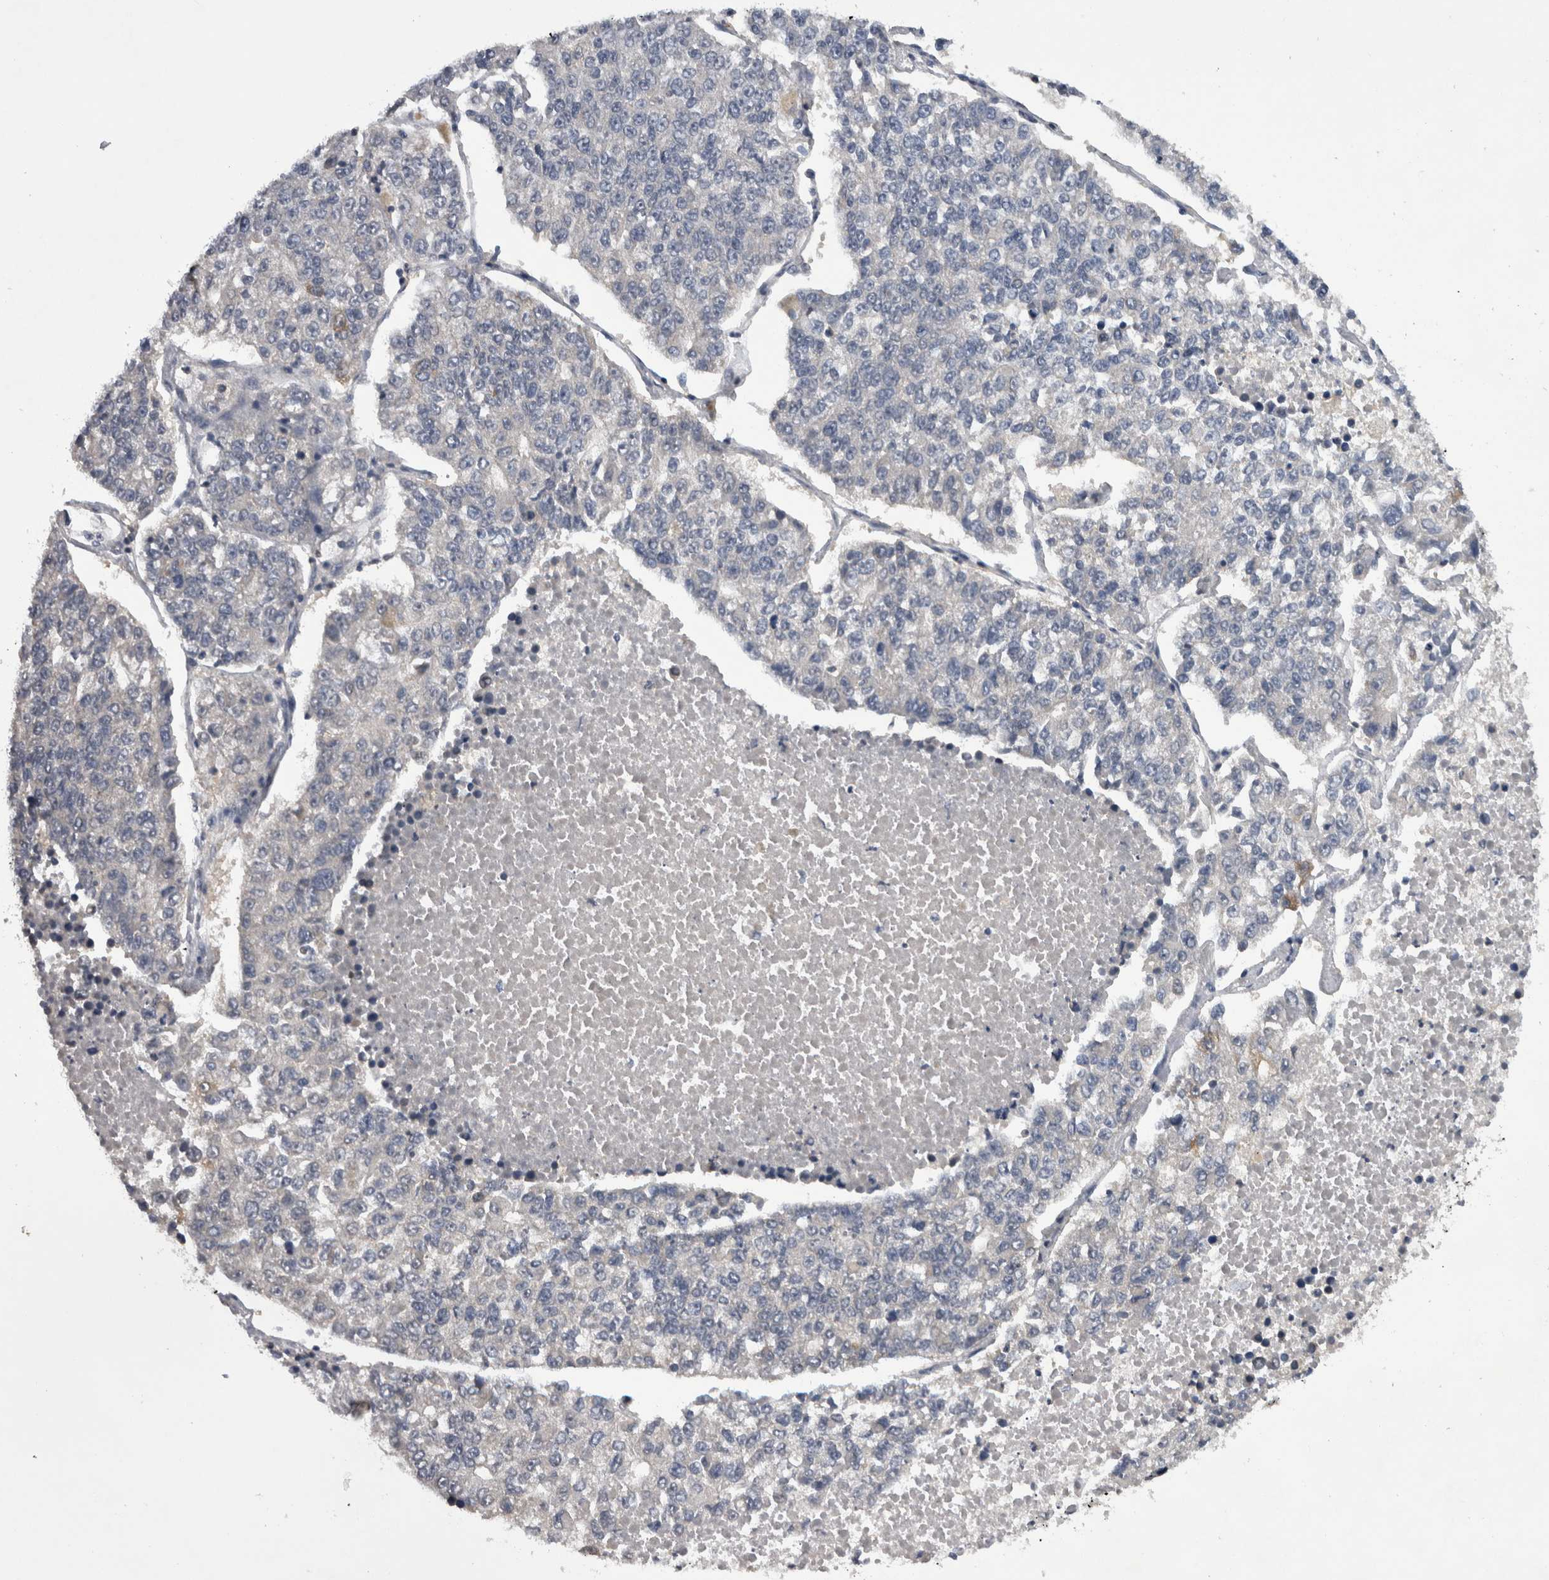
{"staining": {"intensity": "negative", "quantity": "none", "location": "none"}, "tissue": "lung cancer", "cell_type": "Tumor cells", "image_type": "cancer", "snomed": [{"axis": "morphology", "description": "Adenocarcinoma, NOS"}, {"axis": "topography", "description": "Lung"}], "caption": "This is a histopathology image of IHC staining of adenocarcinoma (lung), which shows no staining in tumor cells. (Brightfield microscopy of DAB immunohistochemistry (IHC) at high magnification).", "gene": "NFATC2", "patient": {"sex": "male", "age": 49}}